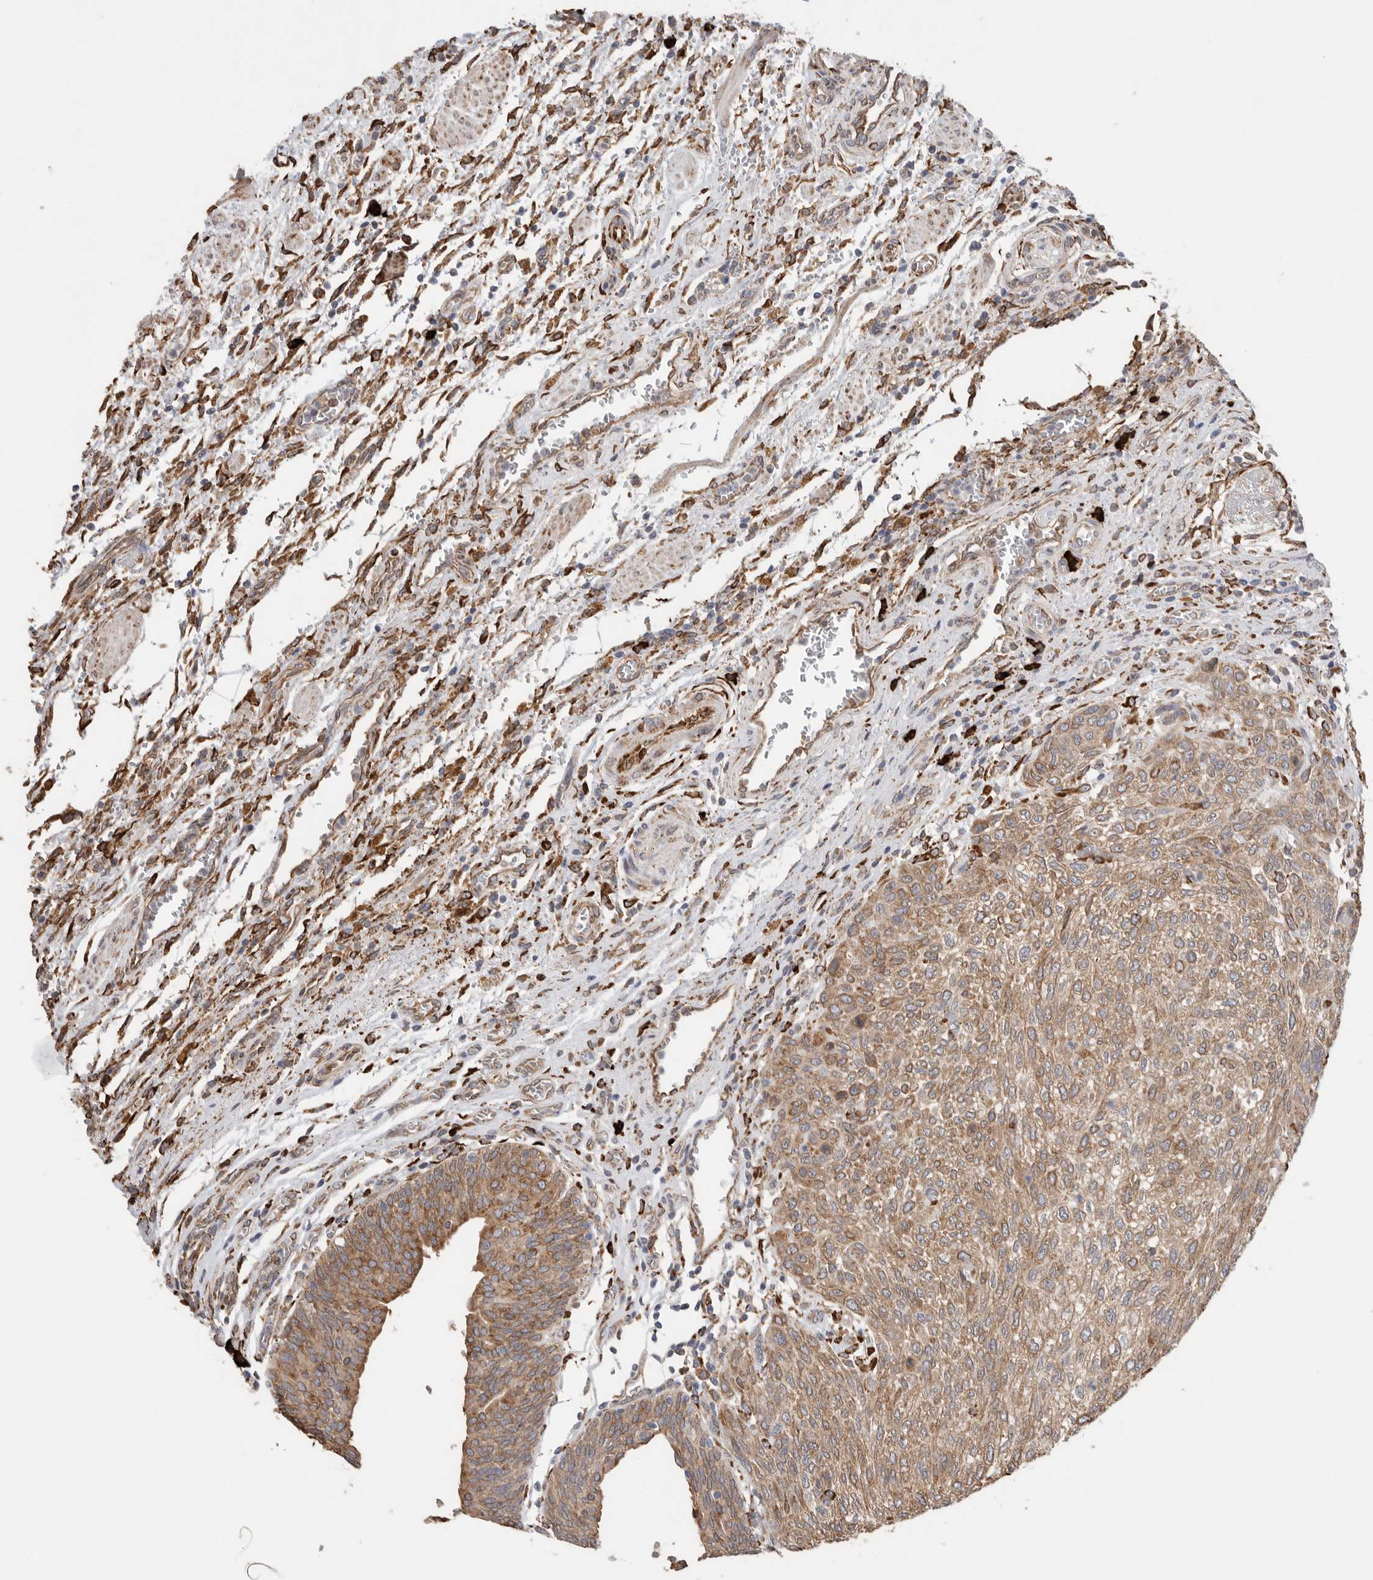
{"staining": {"intensity": "moderate", "quantity": ">75%", "location": "cytoplasmic/membranous"}, "tissue": "urothelial cancer", "cell_type": "Tumor cells", "image_type": "cancer", "snomed": [{"axis": "morphology", "description": "Urothelial carcinoma, Low grade"}, {"axis": "morphology", "description": "Urothelial carcinoma, High grade"}, {"axis": "topography", "description": "Urinary bladder"}], "caption": "There is medium levels of moderate cytoplasmic/membranous staining in tumor cells of urothelial carcinoma (low-grade), as demonstrated by immunohistochemical staining (brown color).", "gene": "BLOC1S5", "patient": {"sex": "male", "age": 35}}